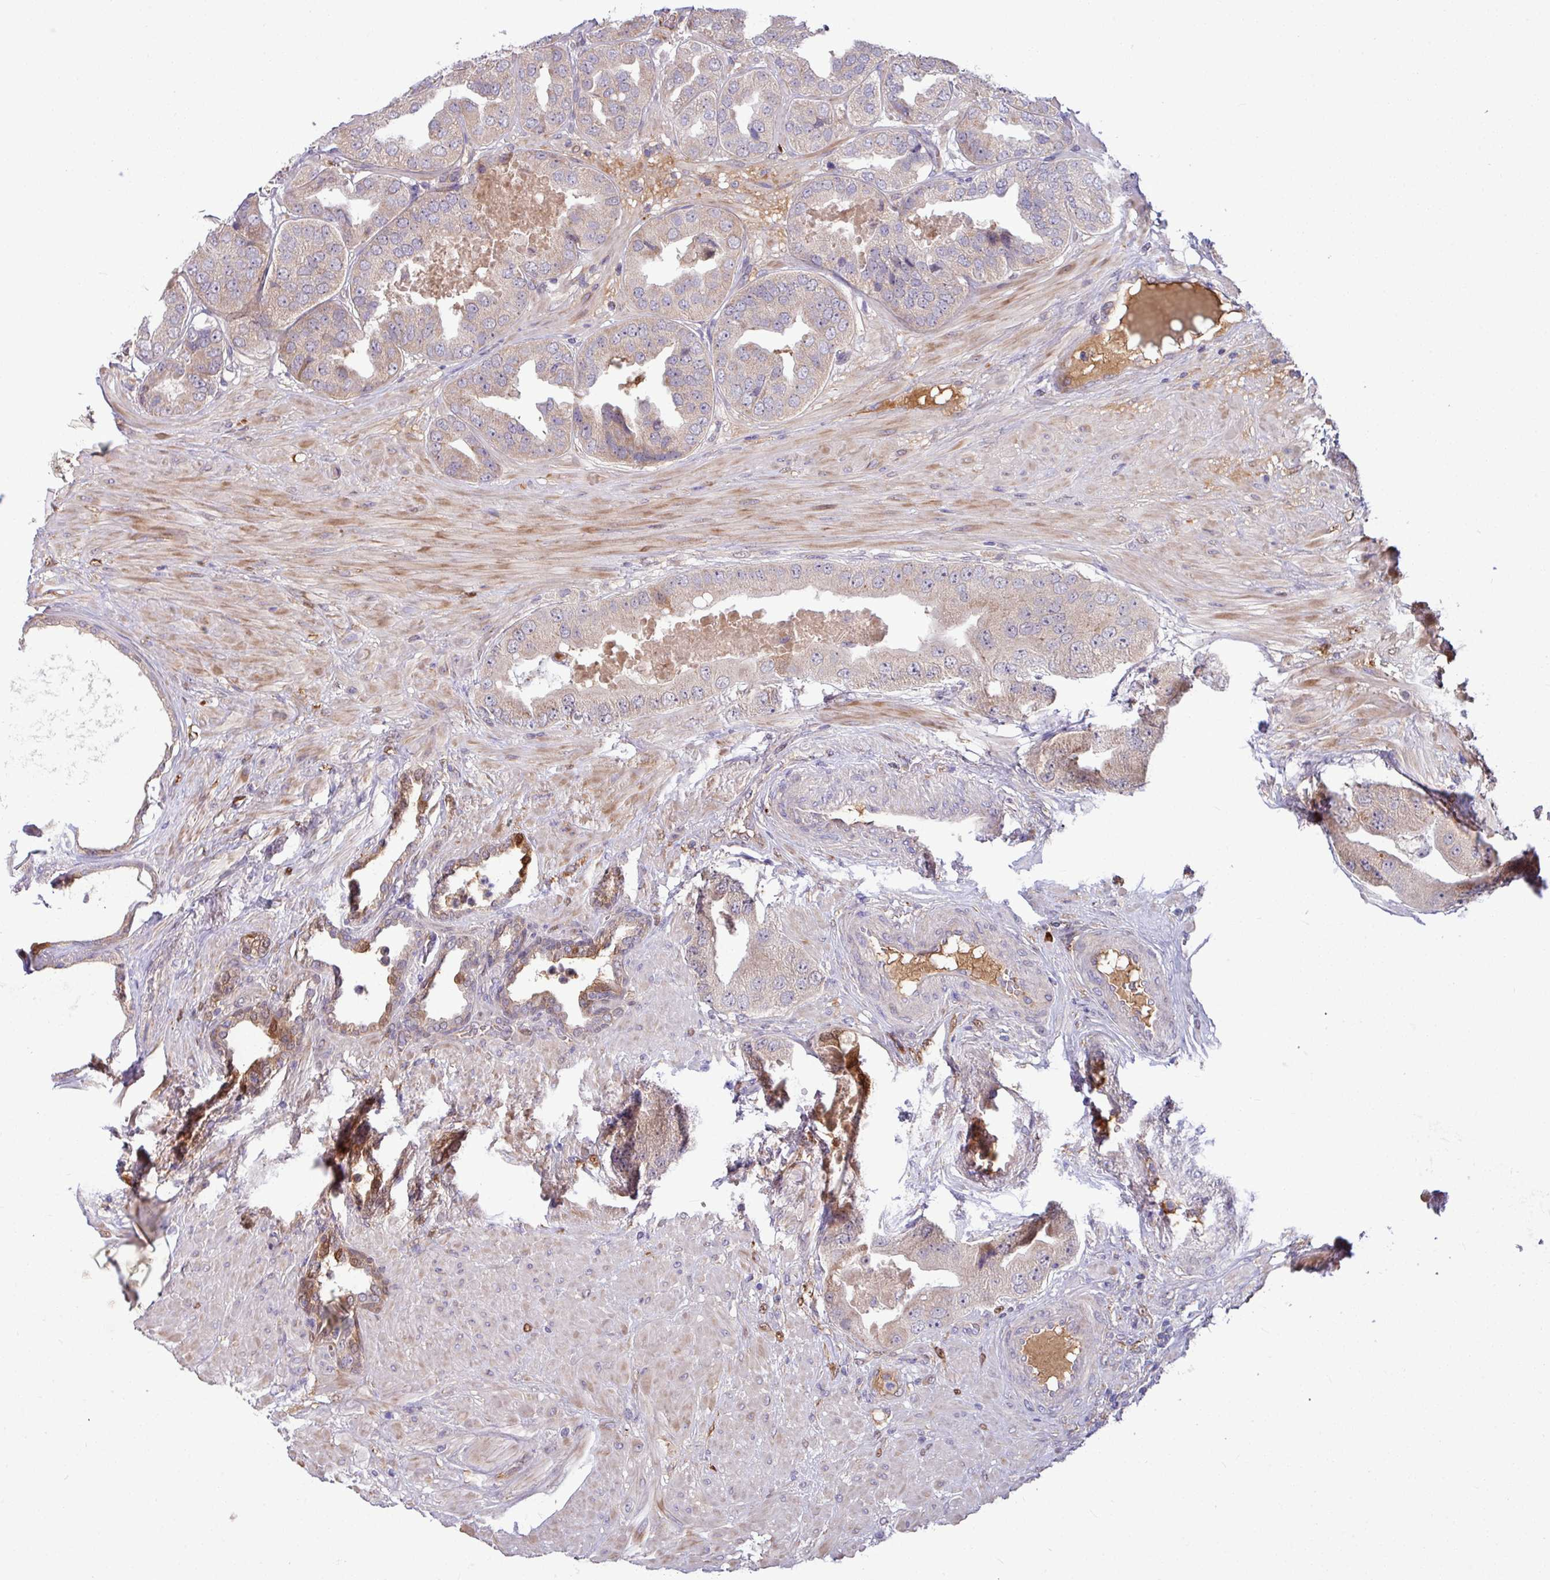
{"staining": {"intensity": "negative", "quantity": "none", "location": "none"}, "tissue": "prostate cancer", "cell_type": "Tumor cells", "image_type": "cancer", "snomed": [{"axis": "morphology", "description": "Adenocarcinoma, High grade"}, {"axis": "topography", "description": "Prostate"}], "caption": "An image of prostate adenocarcinoma (high-grade) stained for a protein demonstrates no brown staining in tumor cells.", "gene": "B4GALNT4", "patient": {"sex": "male", "age": 63}}